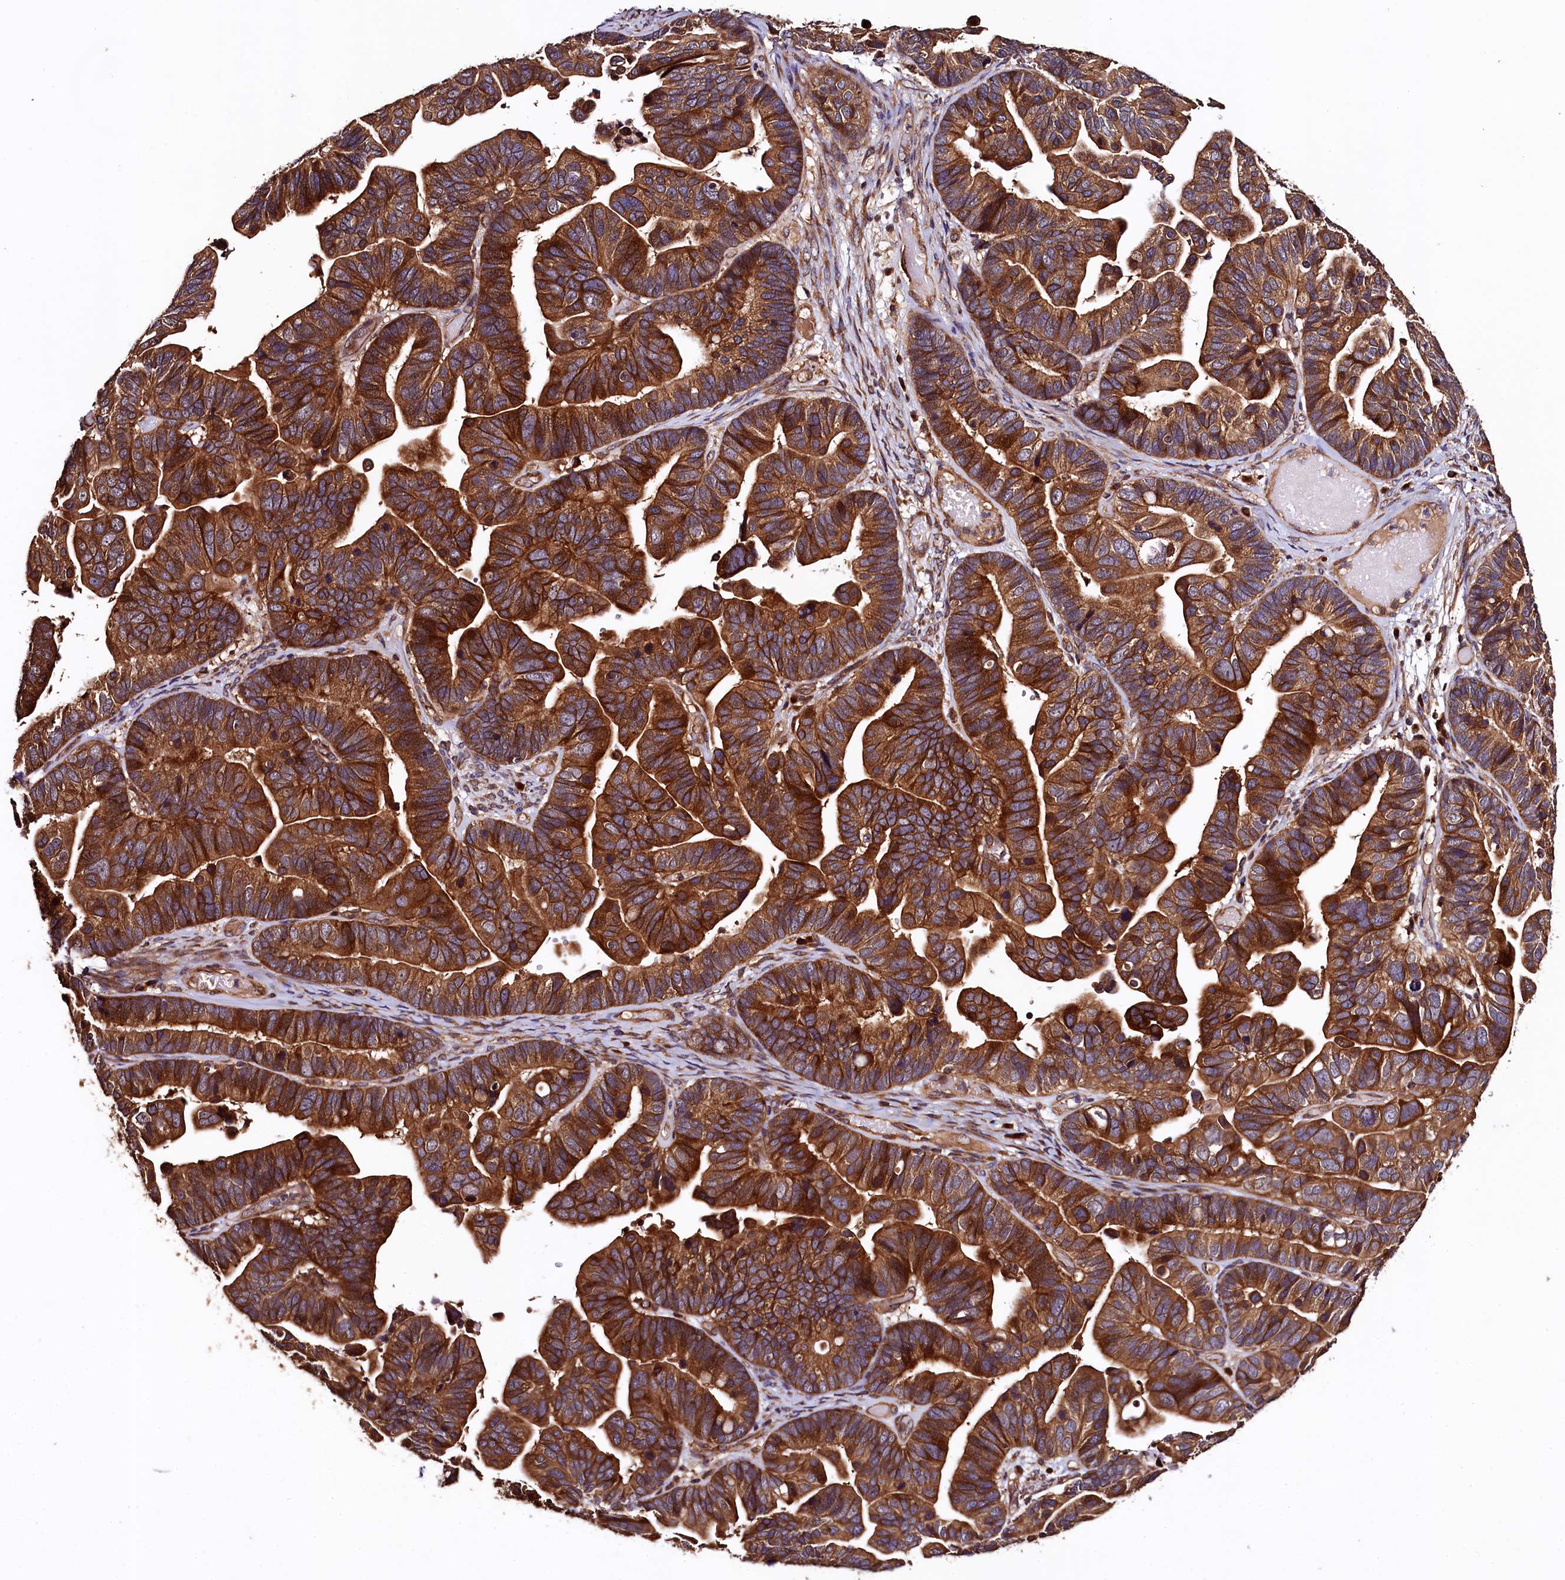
{"staining": {"intensity": "strong", "quantity": ">75%", "location": "cytoplasmic/membranous"}, "tissue": "ovarian cancer", "cell_type": "Tumor cells", "image_type": "cancer", "snomed": [{"axis": "morphology", "description": "Cystadenocarcinoma, serous, NOS"}, {"axis": "topography", "description": "Ovary"}], "caption": "There is high levels of strong cytoplasmic/membranous positivity in tumor cells of ovarian cancer, as demonstrated by immunohistochemical staining (brown color).", "gene": "KLC2", "patient": {"sex": "female", "age": 56}}